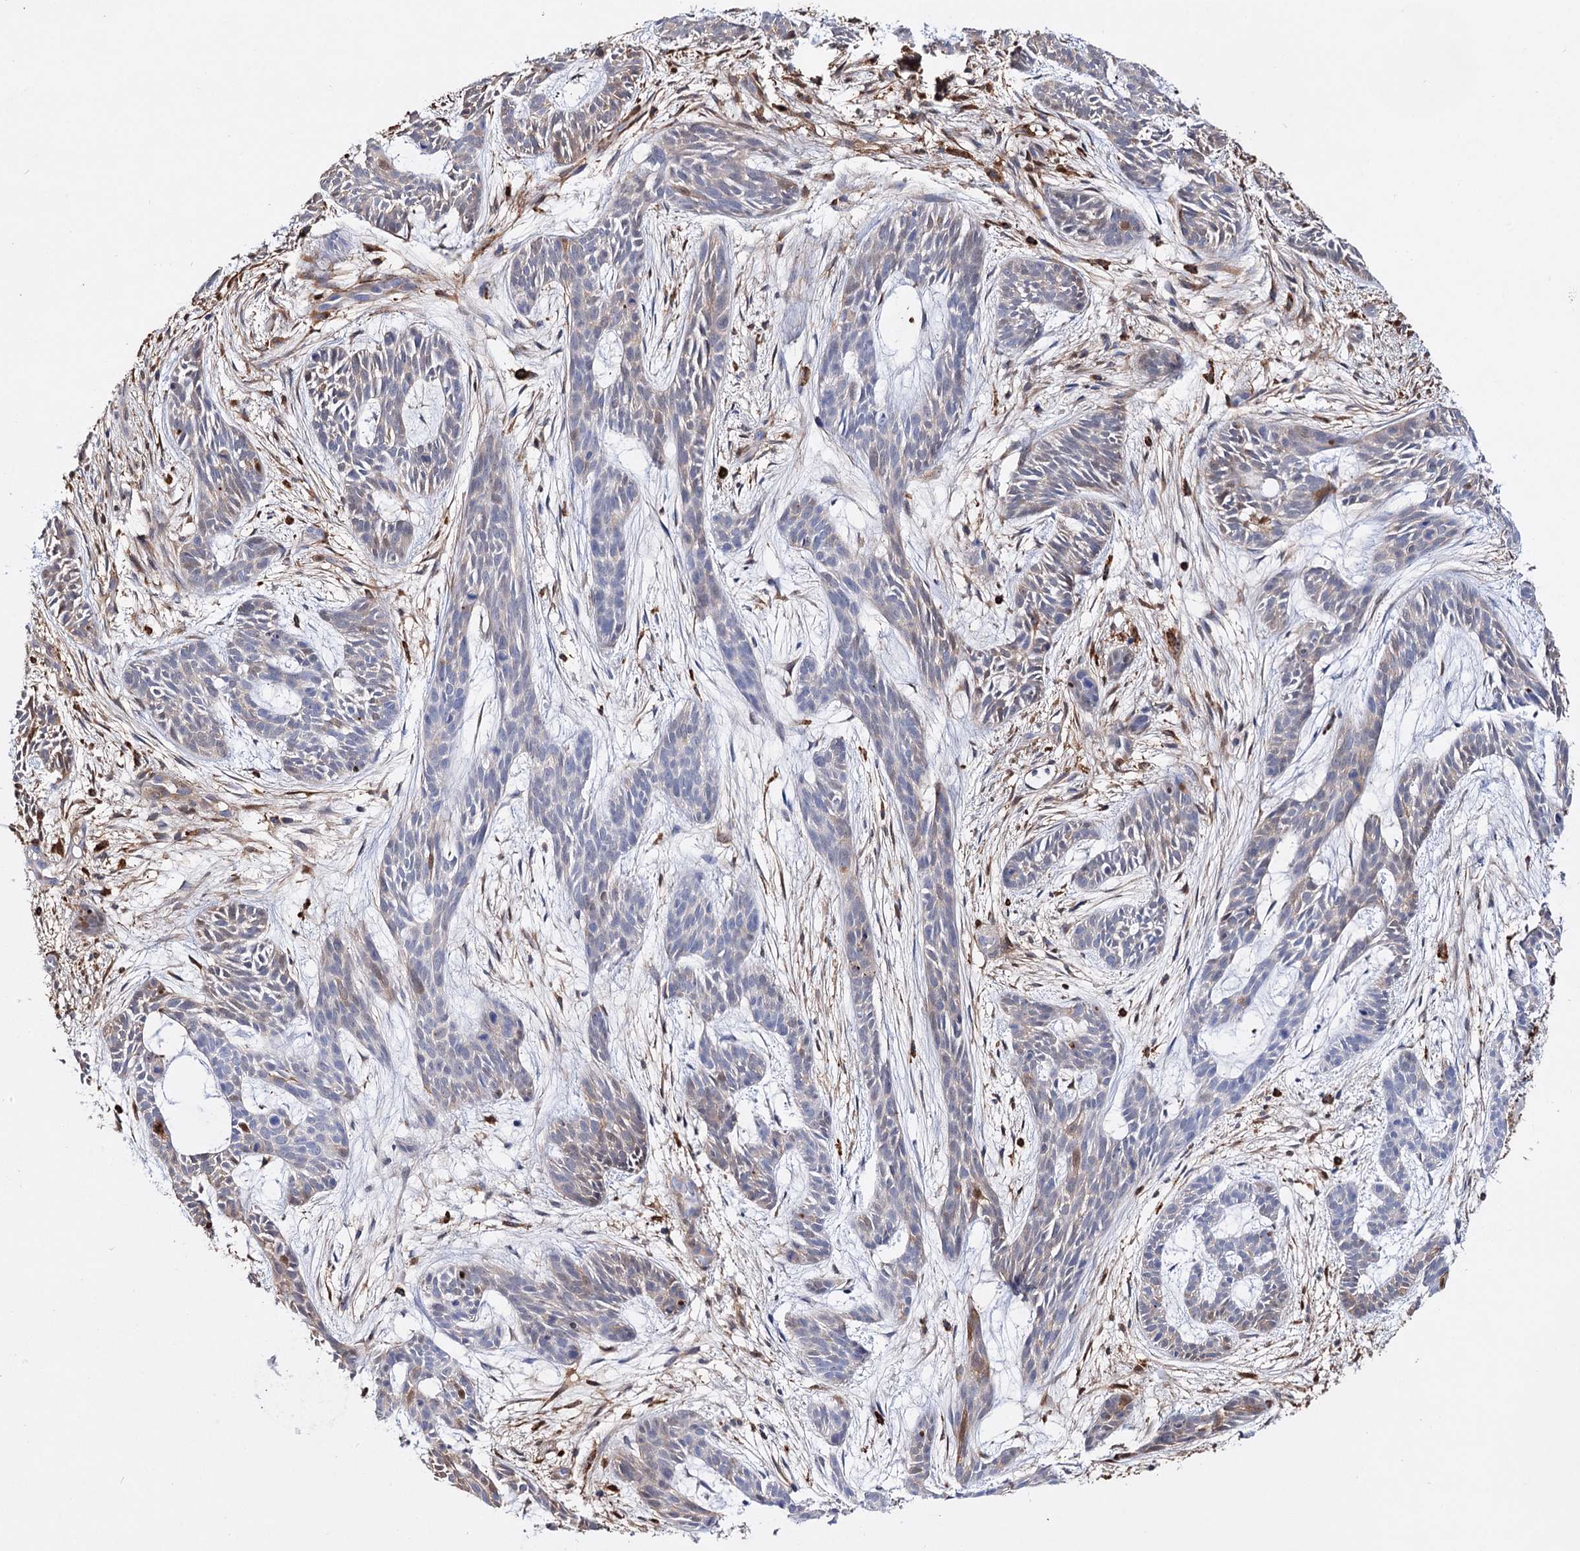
{"staining": {"intensity": "weak", "quantity": "<25%", "location": "cytoplasmic/membranous"}, "tissue": "skin cancer", "cell_type": "Tumor cells", "image_type": "cancer", "snomed": [{"axis": "morphology", "description": "Basal cell carcinoma"}, {"axis": "topography", "description": "Skin"}], "caption": "The image shows no staining of tumor cells in basal cell carcinoma (skin). (DAB (3,3'-diaminobenzidine) immunohistochemistry, high magnification).", "gene": "CFAP46", "patient": {"sex": "male", "age": 89}}